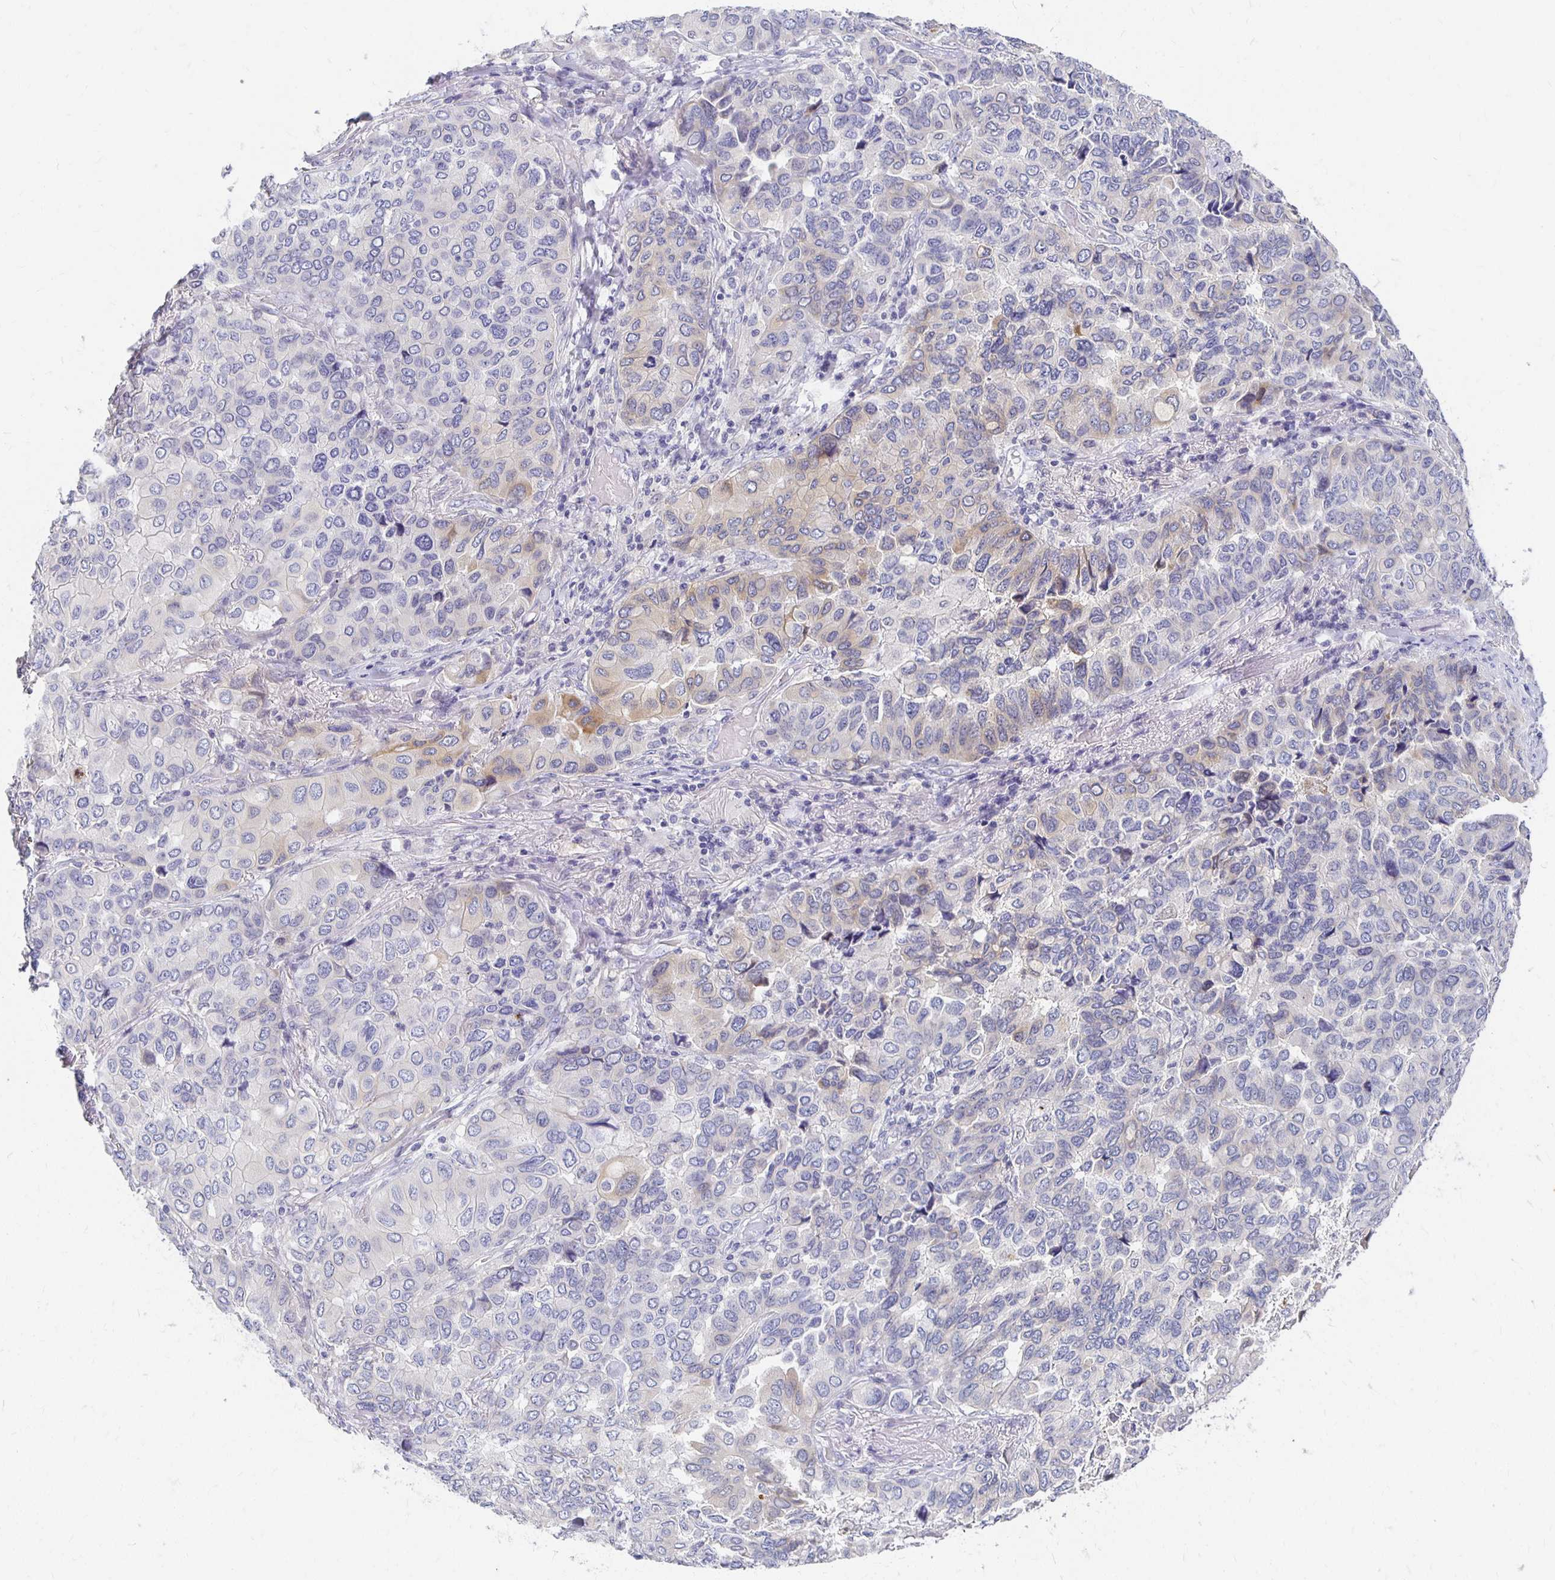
{"staining": {"intensity": "weak", "quantity": "<25%", "location": "cytoplasmic/membranous"}, "tissue": "lung cancer", "cell_type": "Tumor cells", "image_type": "cancer", "snomed": [{"axis": "morphology", "description": "Aneuploidy"}, {"axis": "morphology", "description": "Adenocarcinoma, NOS"}, {"axis": "morphology", "description": "Adenocarcinoma, metastatic, NOS"}, {"axis": "topography", "description": "Lymph node"}, {"axis": "topography", "description": "Lung"}], "caption": "Immunohistochemistry (IHC) photomicrograph of human lung cancer stained for a protein (brown), which shows no positivity in tumor cells.", "gene": "FKRP", "patient": {"sex": "female", "age": 48}}